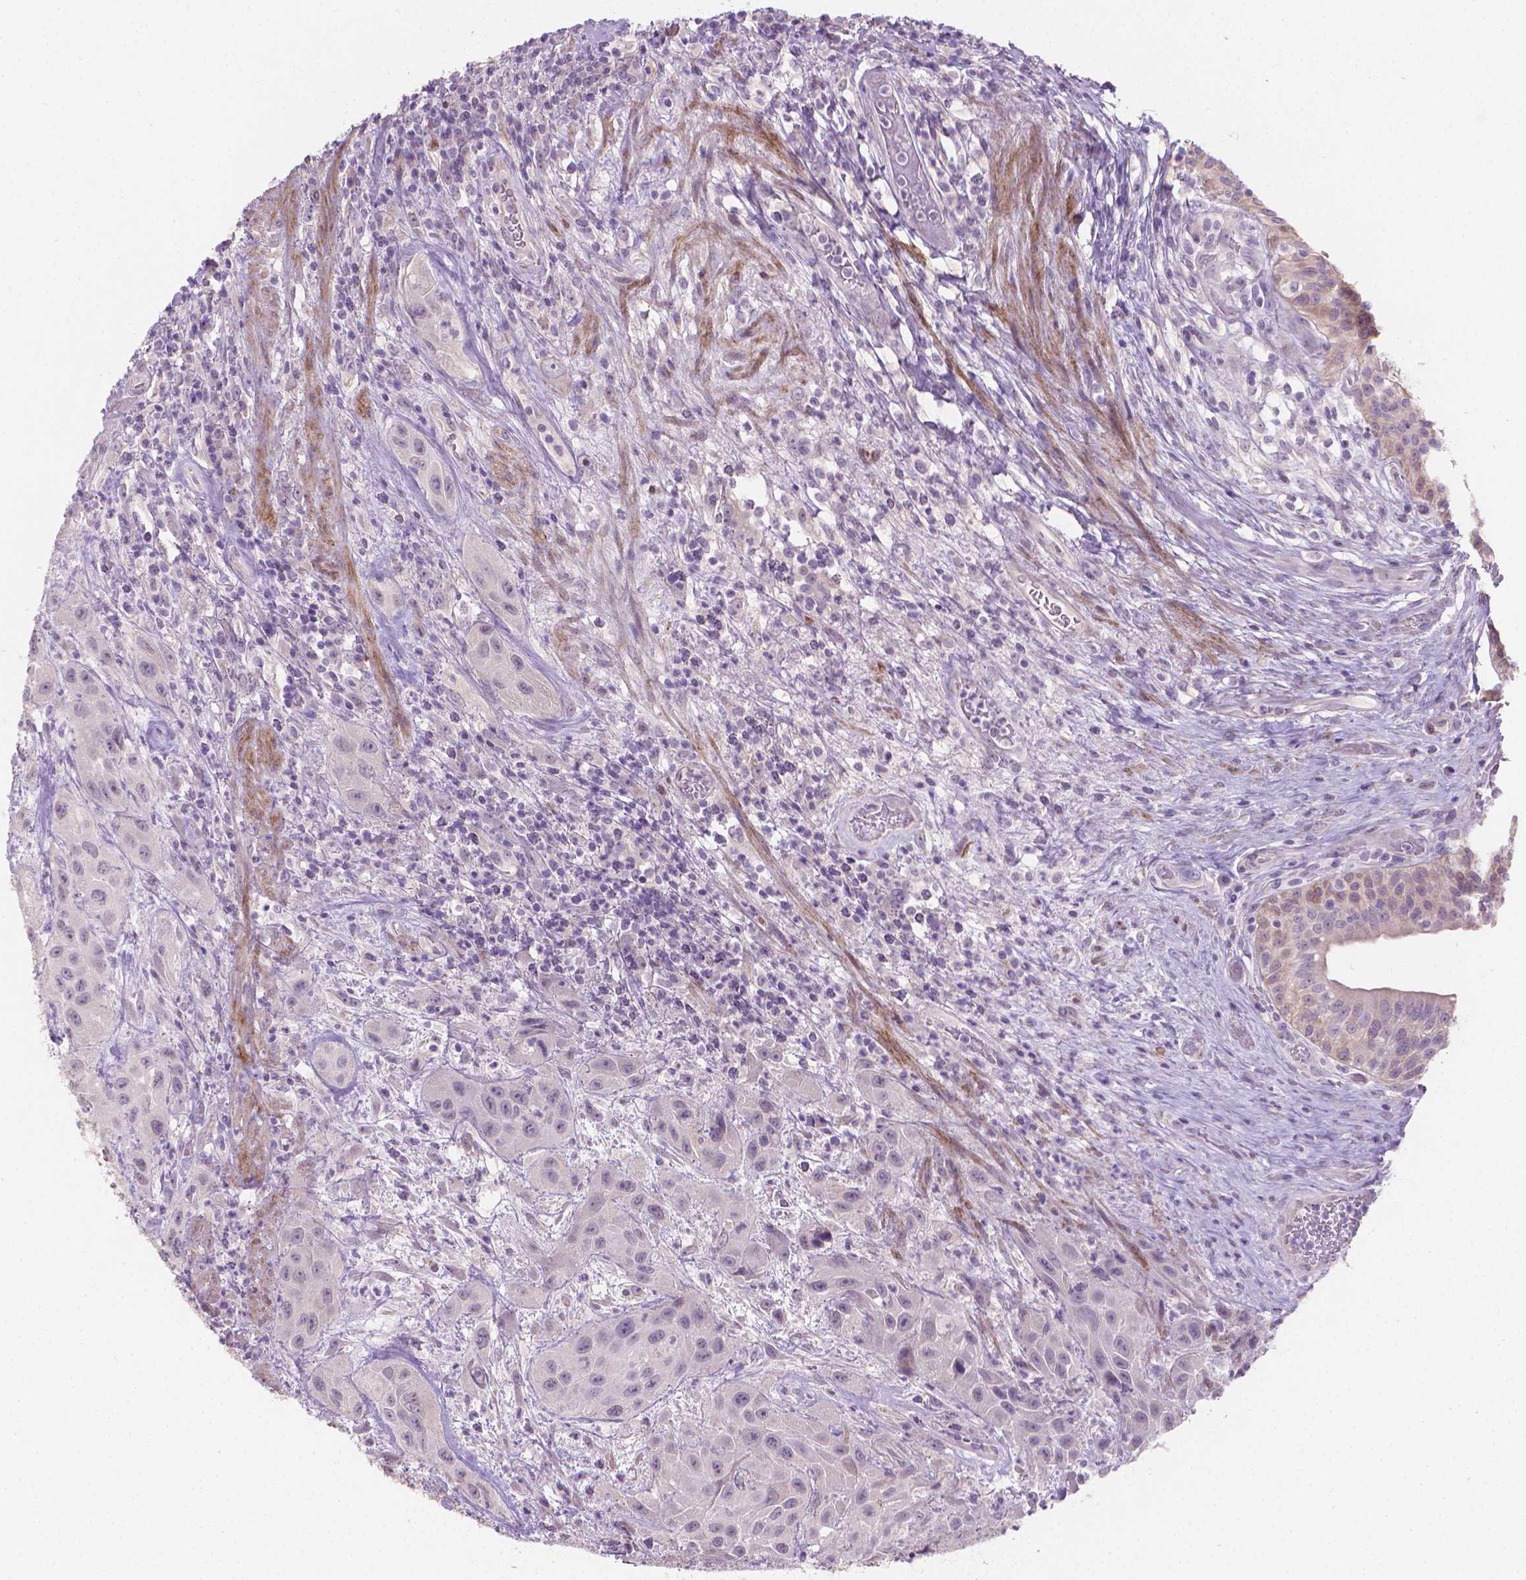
{"staining": {"intensity": "negative", "quantity": "none", "location": "none"}, "tissue": "urothelial cancer", "cell_type": "Tumor cells", "image_type": "cancer", "snomed": [{"axis": "morphology", "description": "Urothelial carcinoma, High grade"}, {"axis": "topography", "description": "Urinary bladder"}], "caption": "Tumor cells are negative for protein expression in human high-grade urothelial carcinoma.", "gene": "GSDMA", "patient": {"sex": "male", "age": 79}}